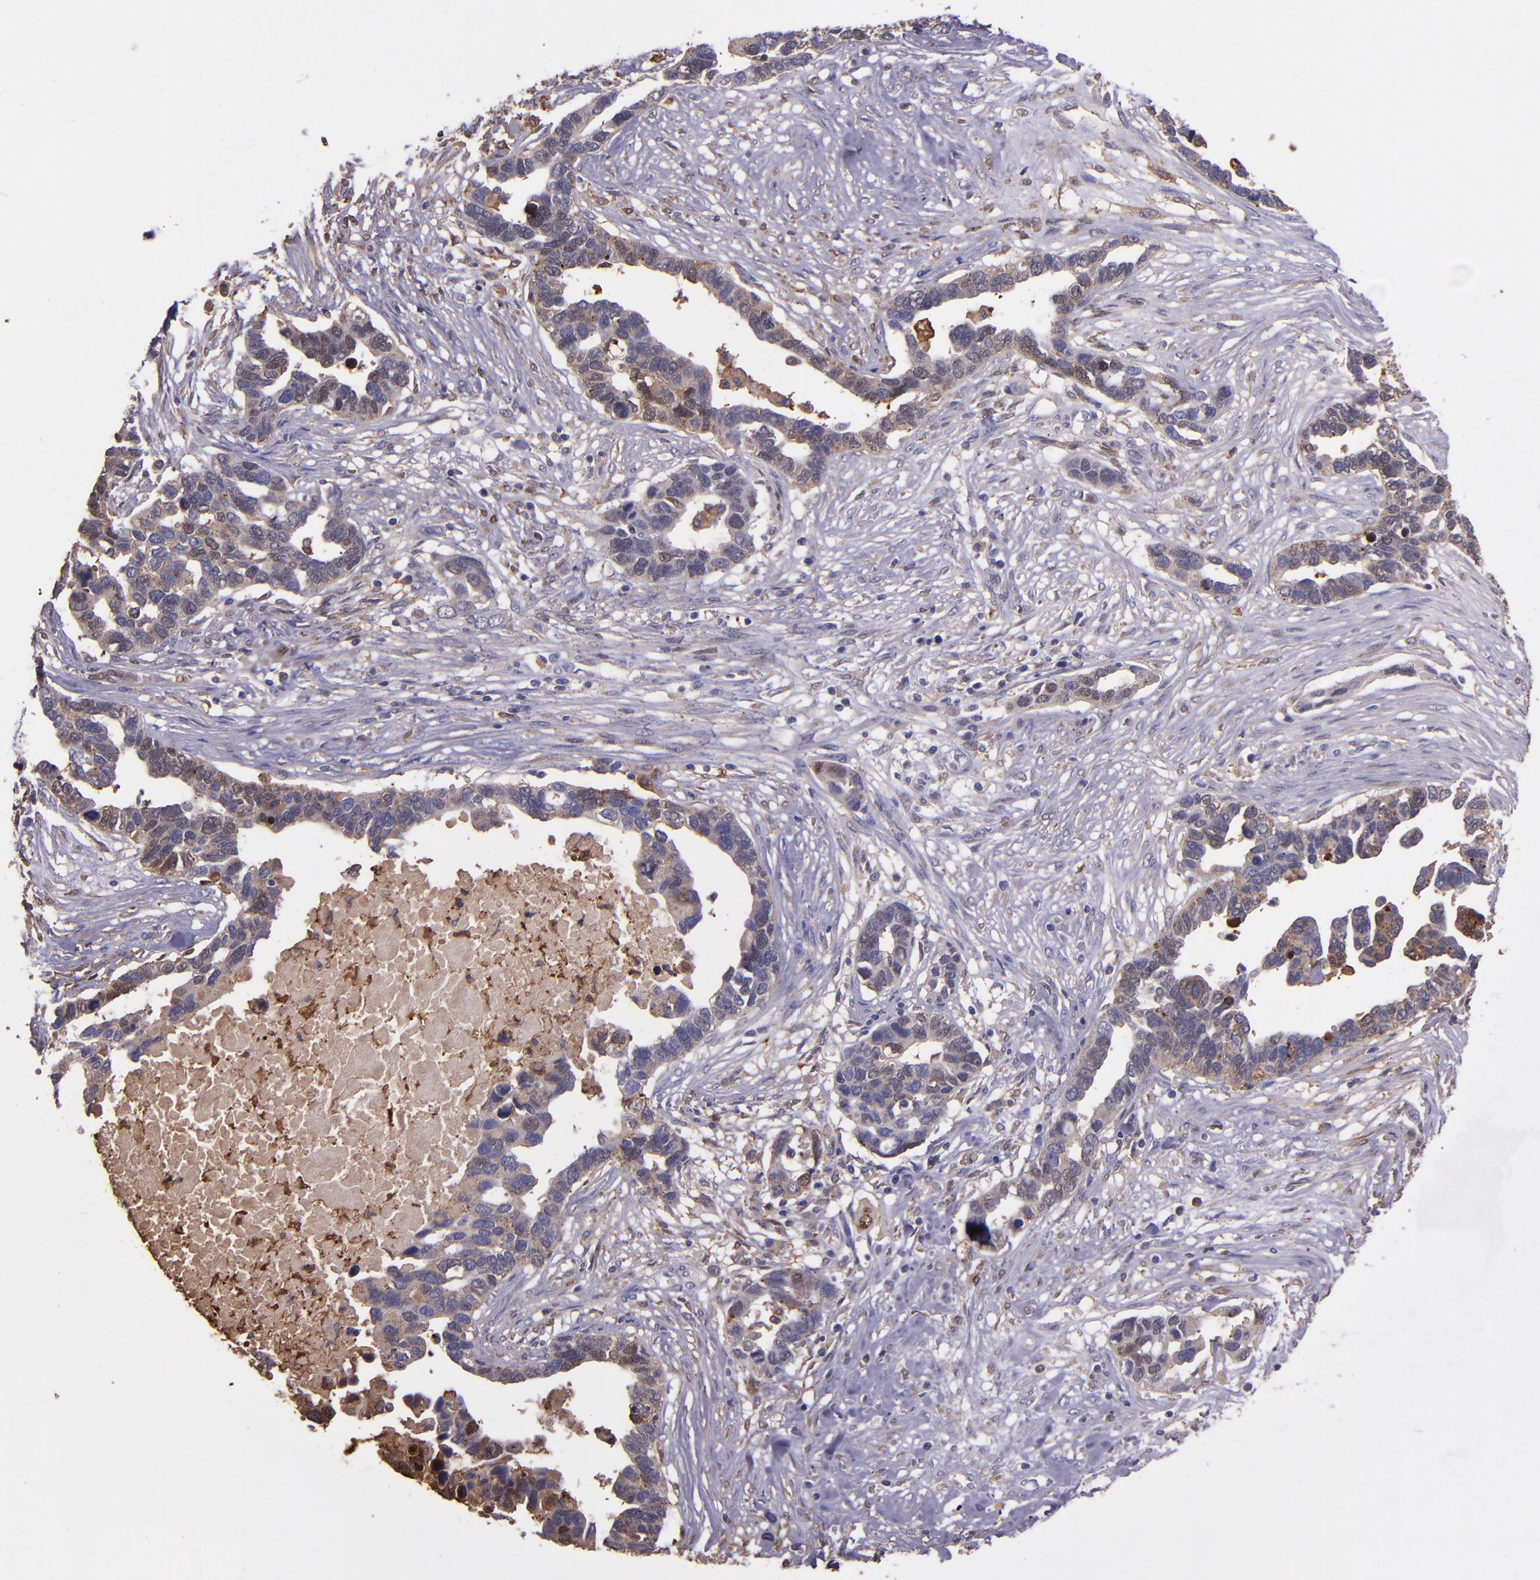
{"staining": {"intensity": "weak", "quantity": ">75%", "location": "cytoplasmic/membranous,nuclear"}, "tissue": "ovarian cancer", "cell_type": "Tumor cells", "image_type": "cancer", "snomed": [{"axis": "morphology", "description": "Cystadenocarcinoma, serous, NOS"}, {"axis": "topography", "description": "Ovary"}], "caption": "DAB (3,3'-diaminobenzidine) immunohistochemical staining of serous cystadenocarcinoma (ovarian) exhibits weak cytoplasmic/membranous and nuclear protein staining in about >75% of tumor cells. The staining is performed using DAB (3,3'-diaminobenzidine) brown chromogen to label protein expression. The nuclei are counter-stained blue using hematoxylin.", "gene": "WASHC1", "patient": {"sex": "female", "age": 54}}